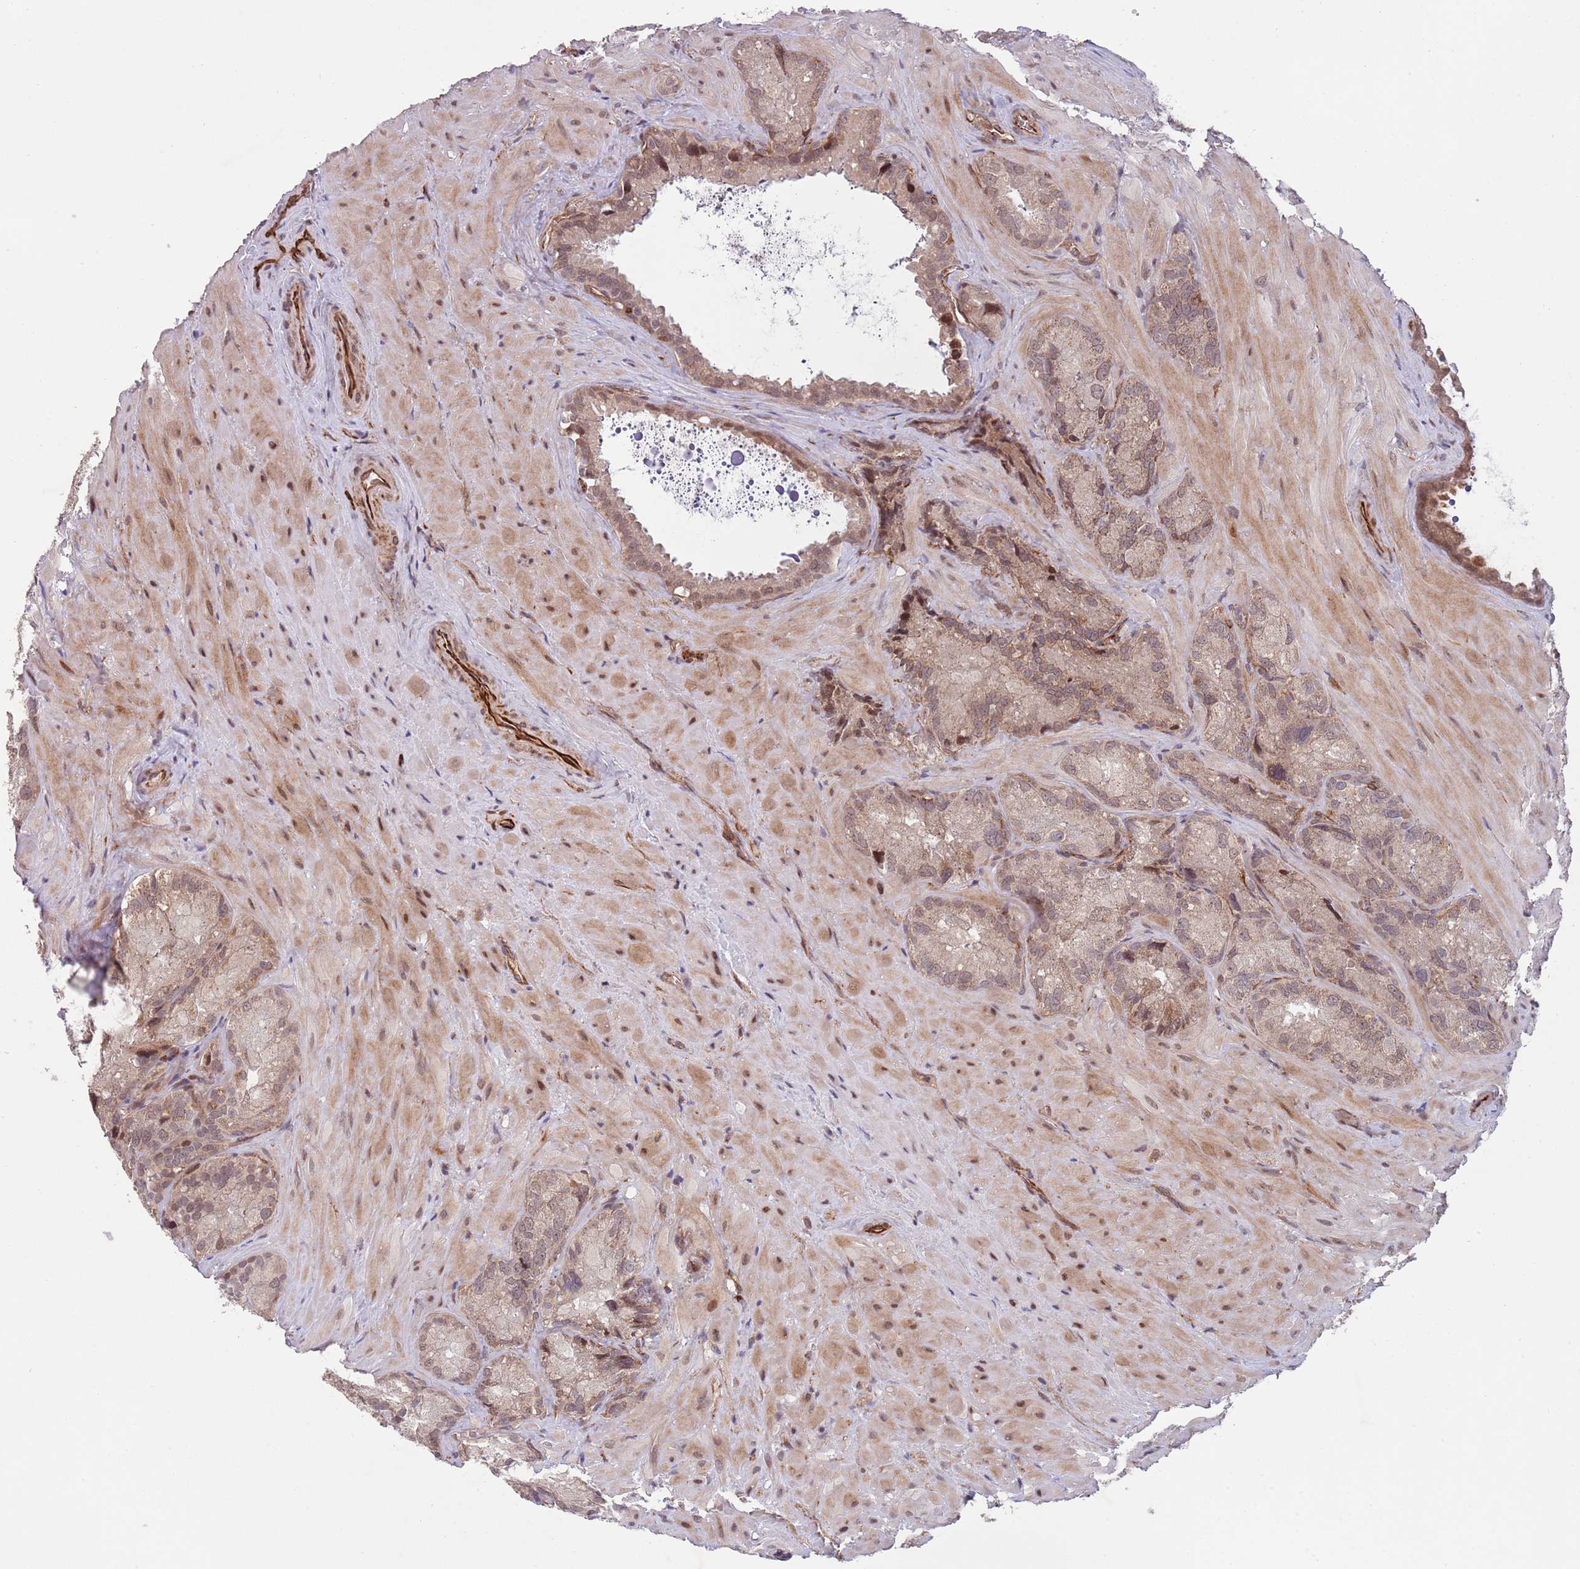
{"staining": {"intensity": "weak", "quantity": ">75%", "location": "cytoplasmic/membranous,nuclear"}, "tissue": "seminal vesicle", "cell_type": "Glandular cells", "image_type": "normal", "snomed": [{"axis": "morphology", "description": "Normal tissue, NOS"}, {"axis": "topography", "description": "Seminal veicle"}], "caption": "High-power microscopy captured an immunohistochemistry (IHC) photomicrograph of benign seminal vesicle, revealing weak cytoplasmic/membranous,nuclear positivity in approximately >75% of glandular cells. The protein of interest is shown in brown color, while the nuclei are stained blue.", "gene": "CHD9", "patient": {"sex": "male", "age": 62}}